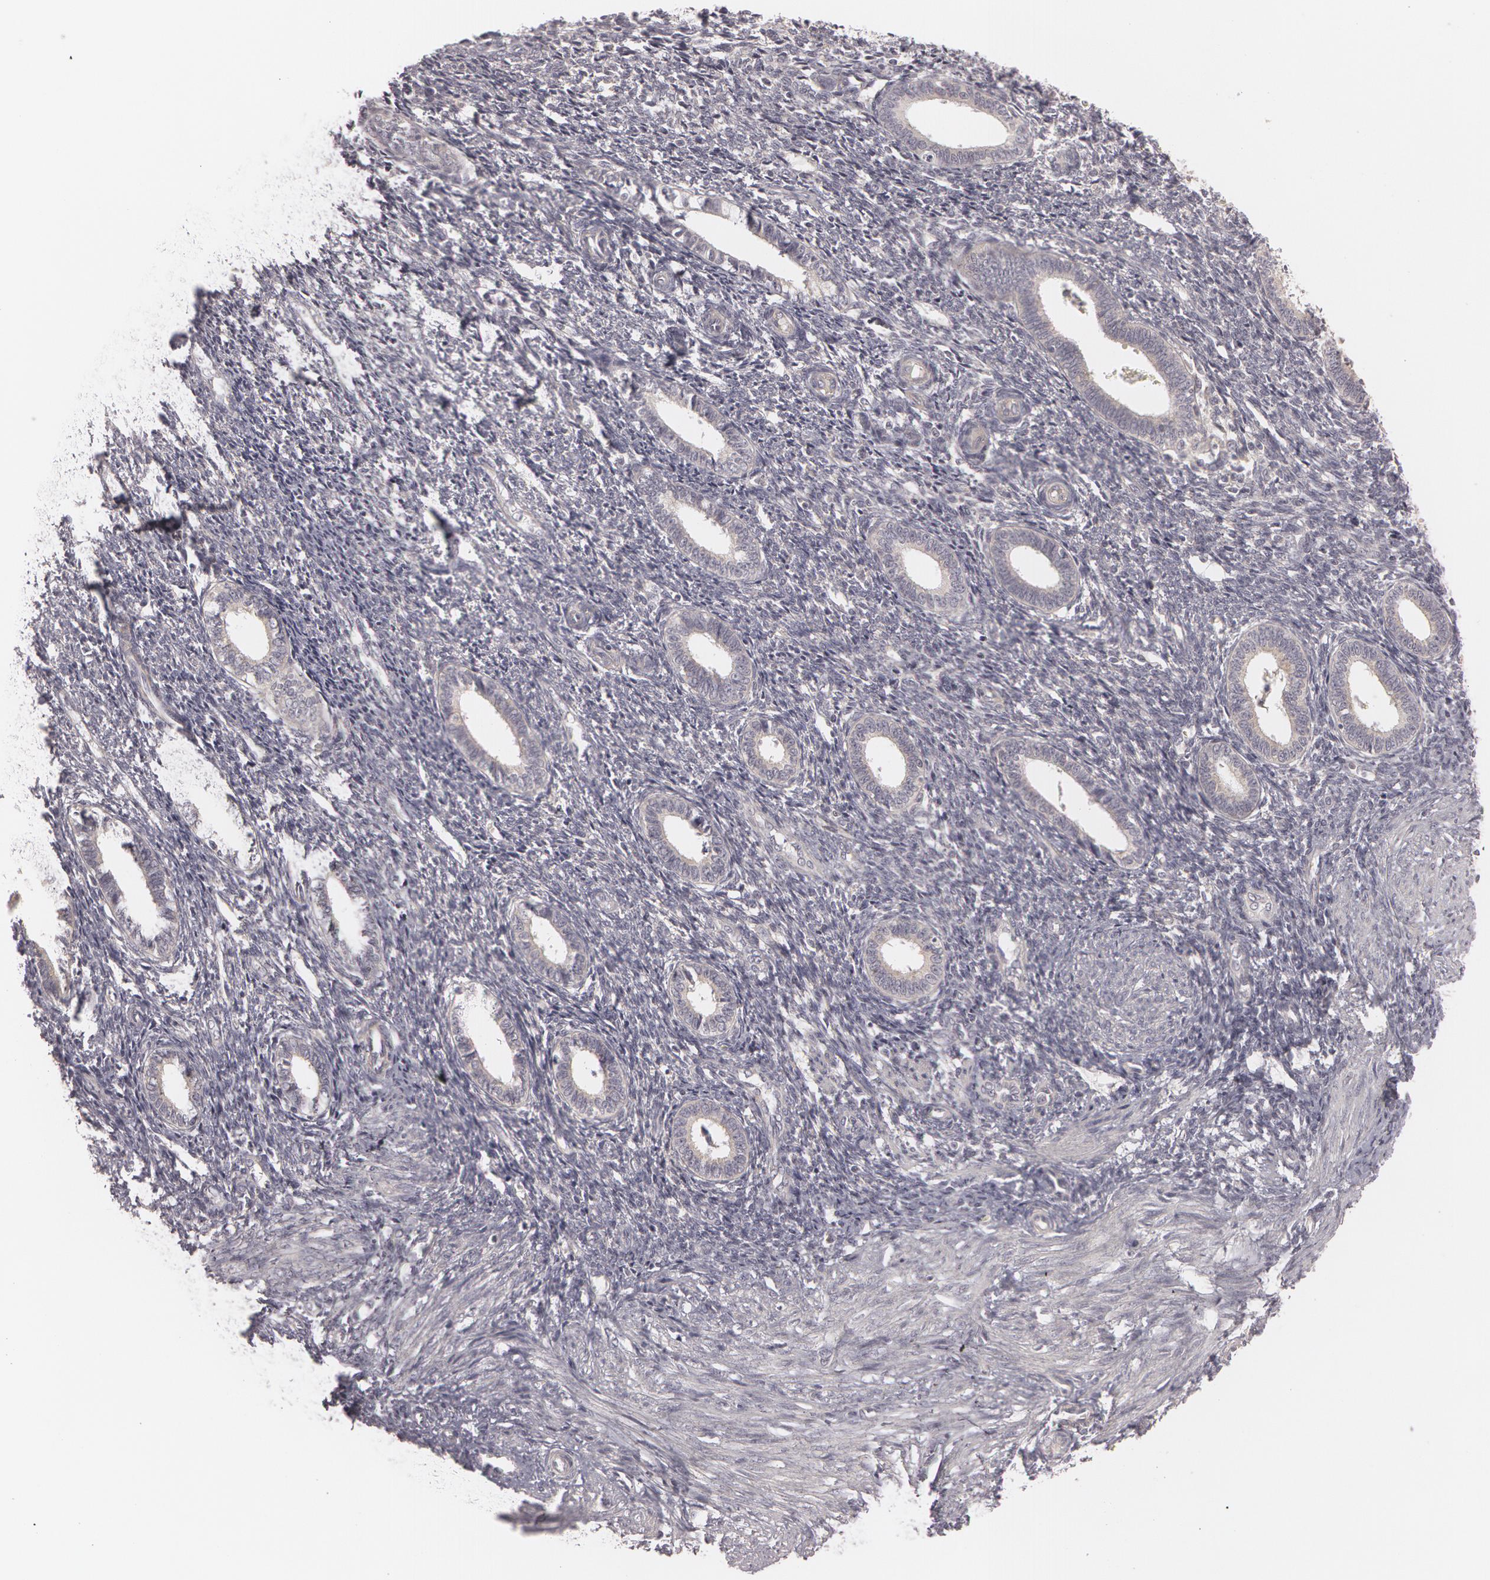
{"staining": {"intensity": "weak", "quantity": "<25%", "location": "cytoplasmic/membranous"}, "tissue": "endometrium", "cell_type": "Cells in endometrial stroma", "image_type": "normal", "snomed": [{"axis": "morphology", "description": "Normal tissue, NOS"}, {"axis": "topography", "description": "Endometrium"}], "caption": "This is an immunohistochemistry (IHC) image of unremarkable human endometrium. There is no expression in cells in endometrial stroma.", "gene": "RALGAPA1", "patient": {"sex": "female", "age": 27}}